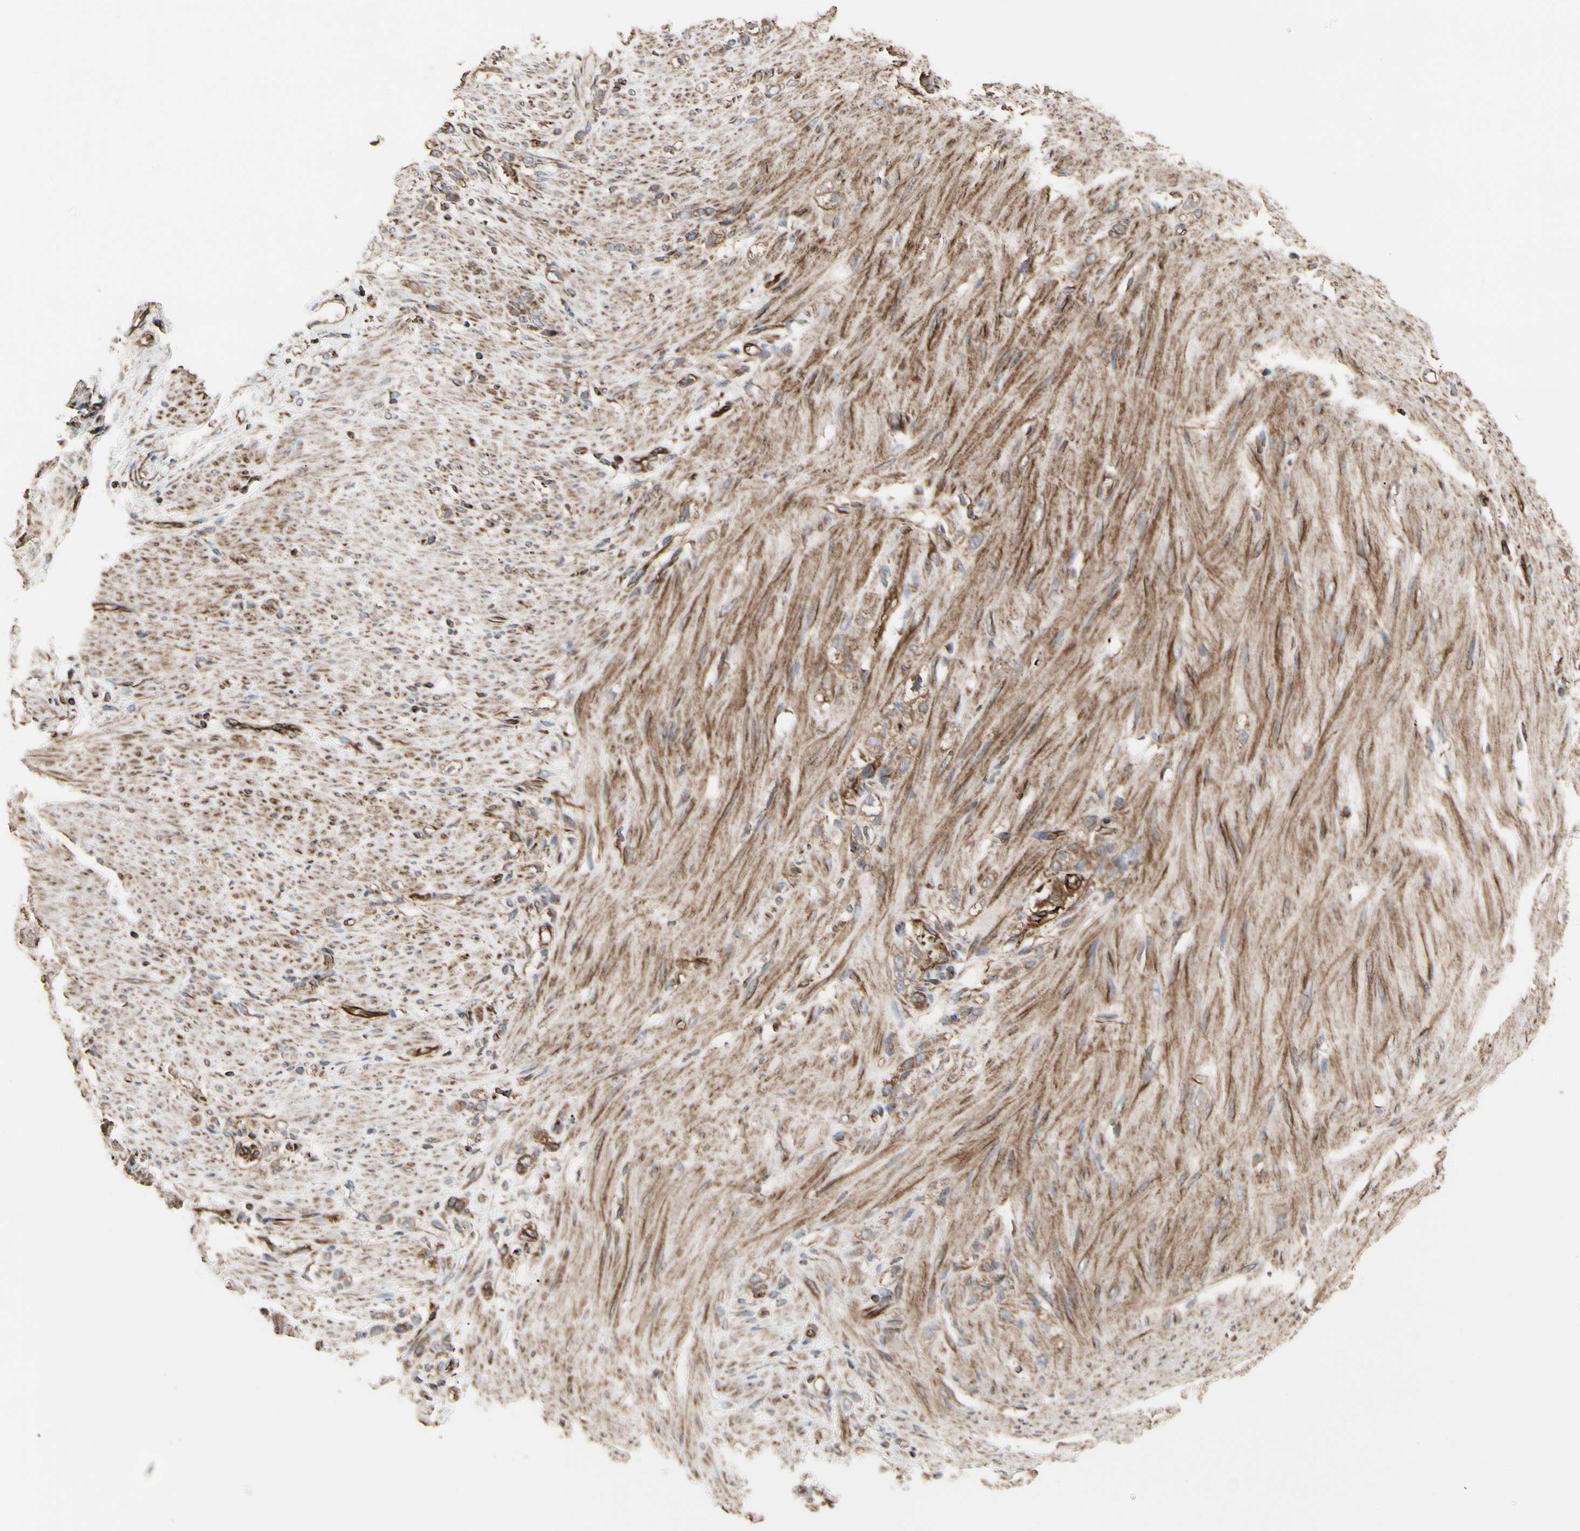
{"staining": {"intensity": "weak", "quantity": "25%-75%", "location": "cytoplasmic/membranous"}, "tissue": "stomach cancer", "cell_type": "Tumor cells", "image_type": "cancer", "snomed": [{"axis": "morphology", "description": "Adenocarcinoma, NOS"}, {"axis": "topography", "description": "Stomach"}], "caption": "High-magnification brightfield microscopy of stomach cancer stained with DAB (brown) and counterstained with hematoxylin (blue). tumor cells exhibit weak cytoplasmic/membranous expression is identified in about25%-75% of cells.", "gene": "TUBA1A", "patient": {"sex": "male", "age": 82}}